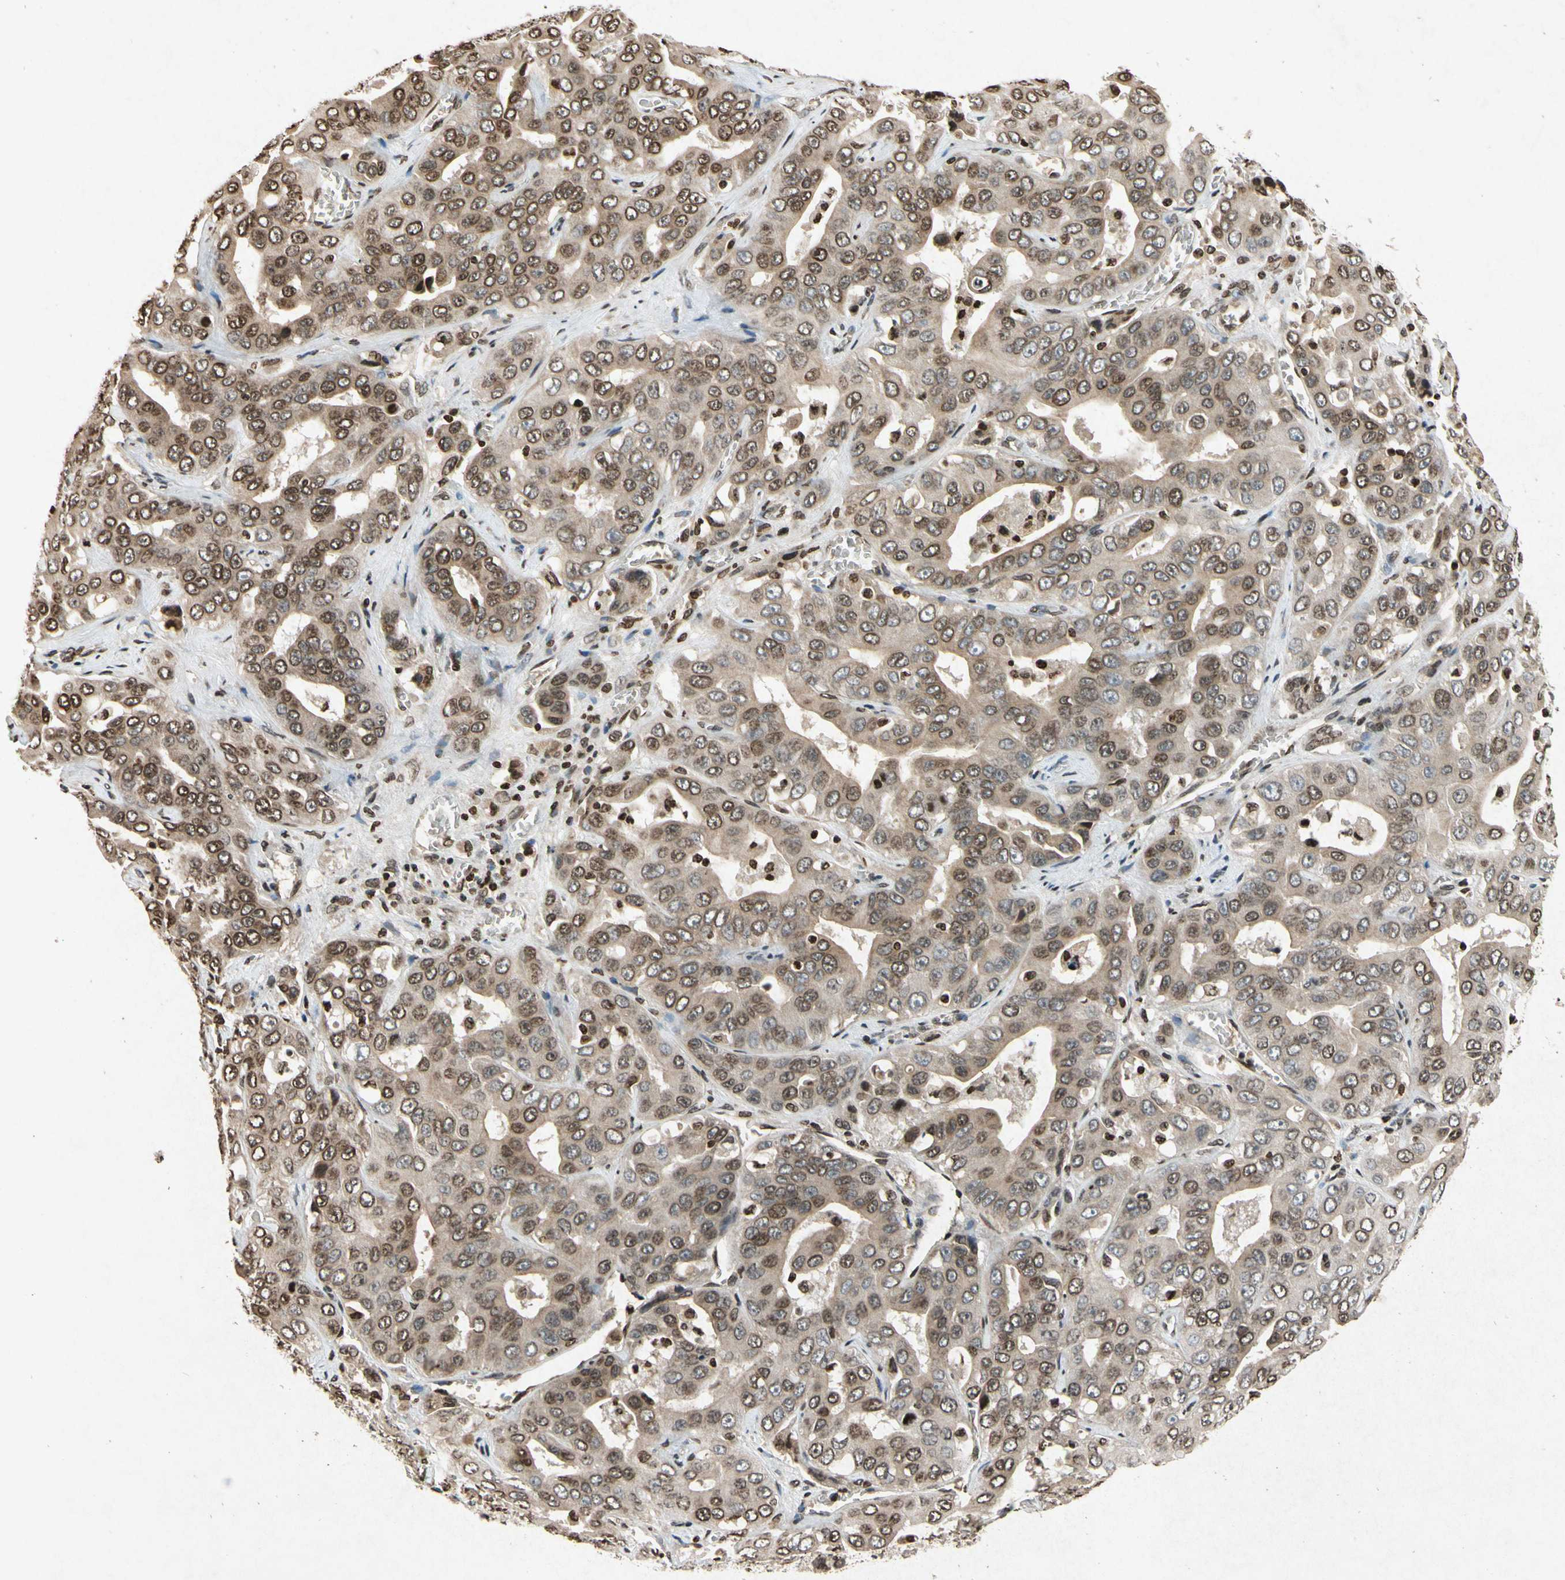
{"staining": {"intensity": "moderate", "quantity": ">75%", "location": "cytoplasmic/membranous,nuclear"}, "tissue": "liver cancer", "cell_type": "Tumor cells", "image_type": "cancer", "snomed": [{"axis": "morphology", "description": "Cholangiocarcinoma"}, {"axis": "topography", "description": "Liver"}], "caption": "Protein expression analysis of liver cancer (cholangiocarcinoma) displays moderate cytoplasmic/membranous and nuclear positivity in about >75% of tumor cells.", "gene": "HOXB3", "patient": {"sex": "female", "age": 52}}